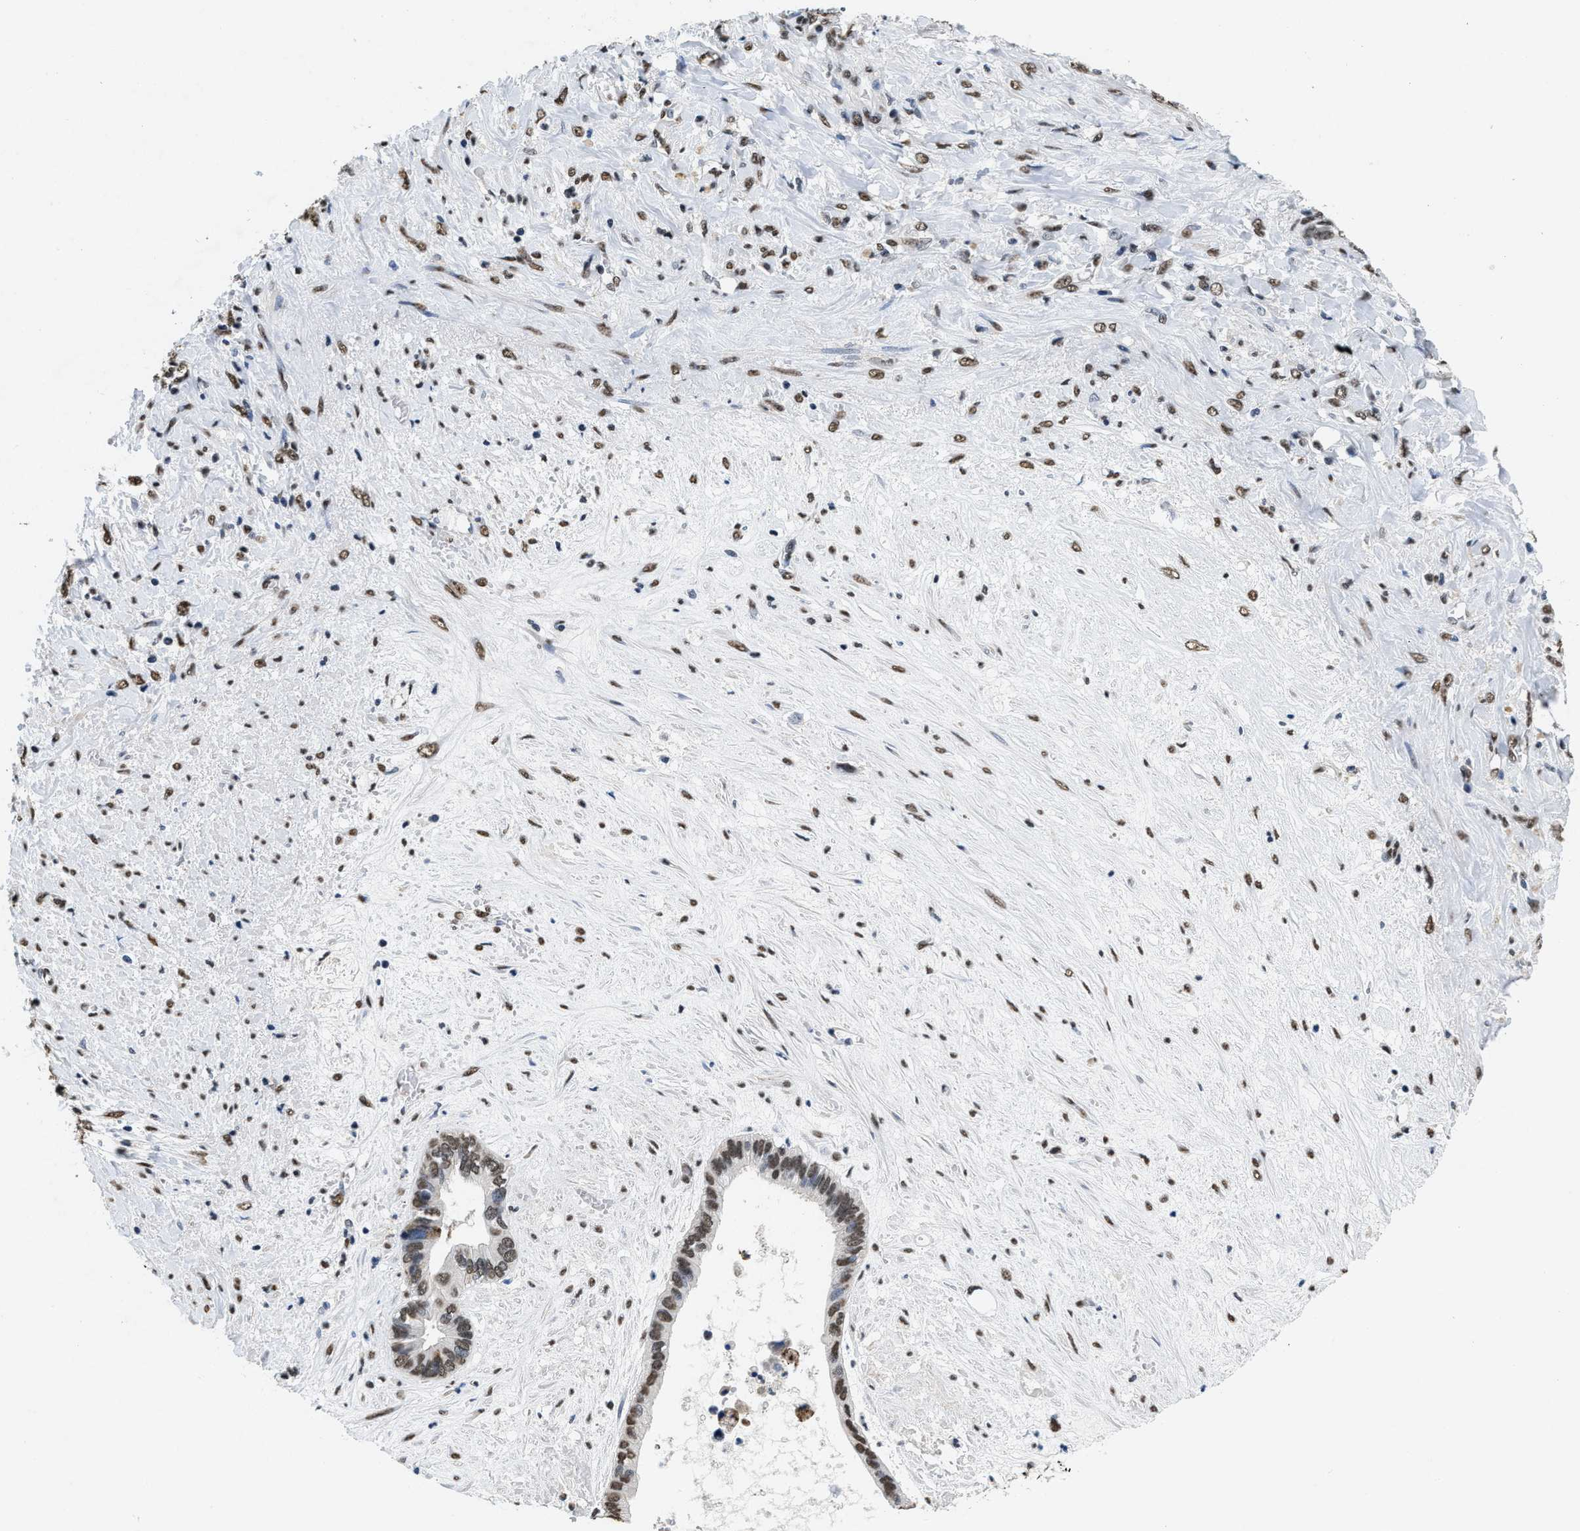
{"staining": {"intensity": "strong", "quantity": ">75%", "location": "cytoplasmic/membranous,nuclear"}, "tissue": "liver cancer", "cell_type": "Tumor cells", "image_type": "cancer", "snomed": [{"axis": "morphology", "description": "Cholangiocarcinoma"}, {"axis": "topography", "description": "Liver"}], "caption": "This micrograph demonstrates cholangiocarcinoma (liver) stained with immunohistochemistry to label a protein in brown. The cytoplasmic/membranous and nuclear of tumor cells show strong positivity for the protein. Nuclei are counter-stained blue.", "gene": "SUPT16H", "patient": {"sex": "female", "age": 65}}